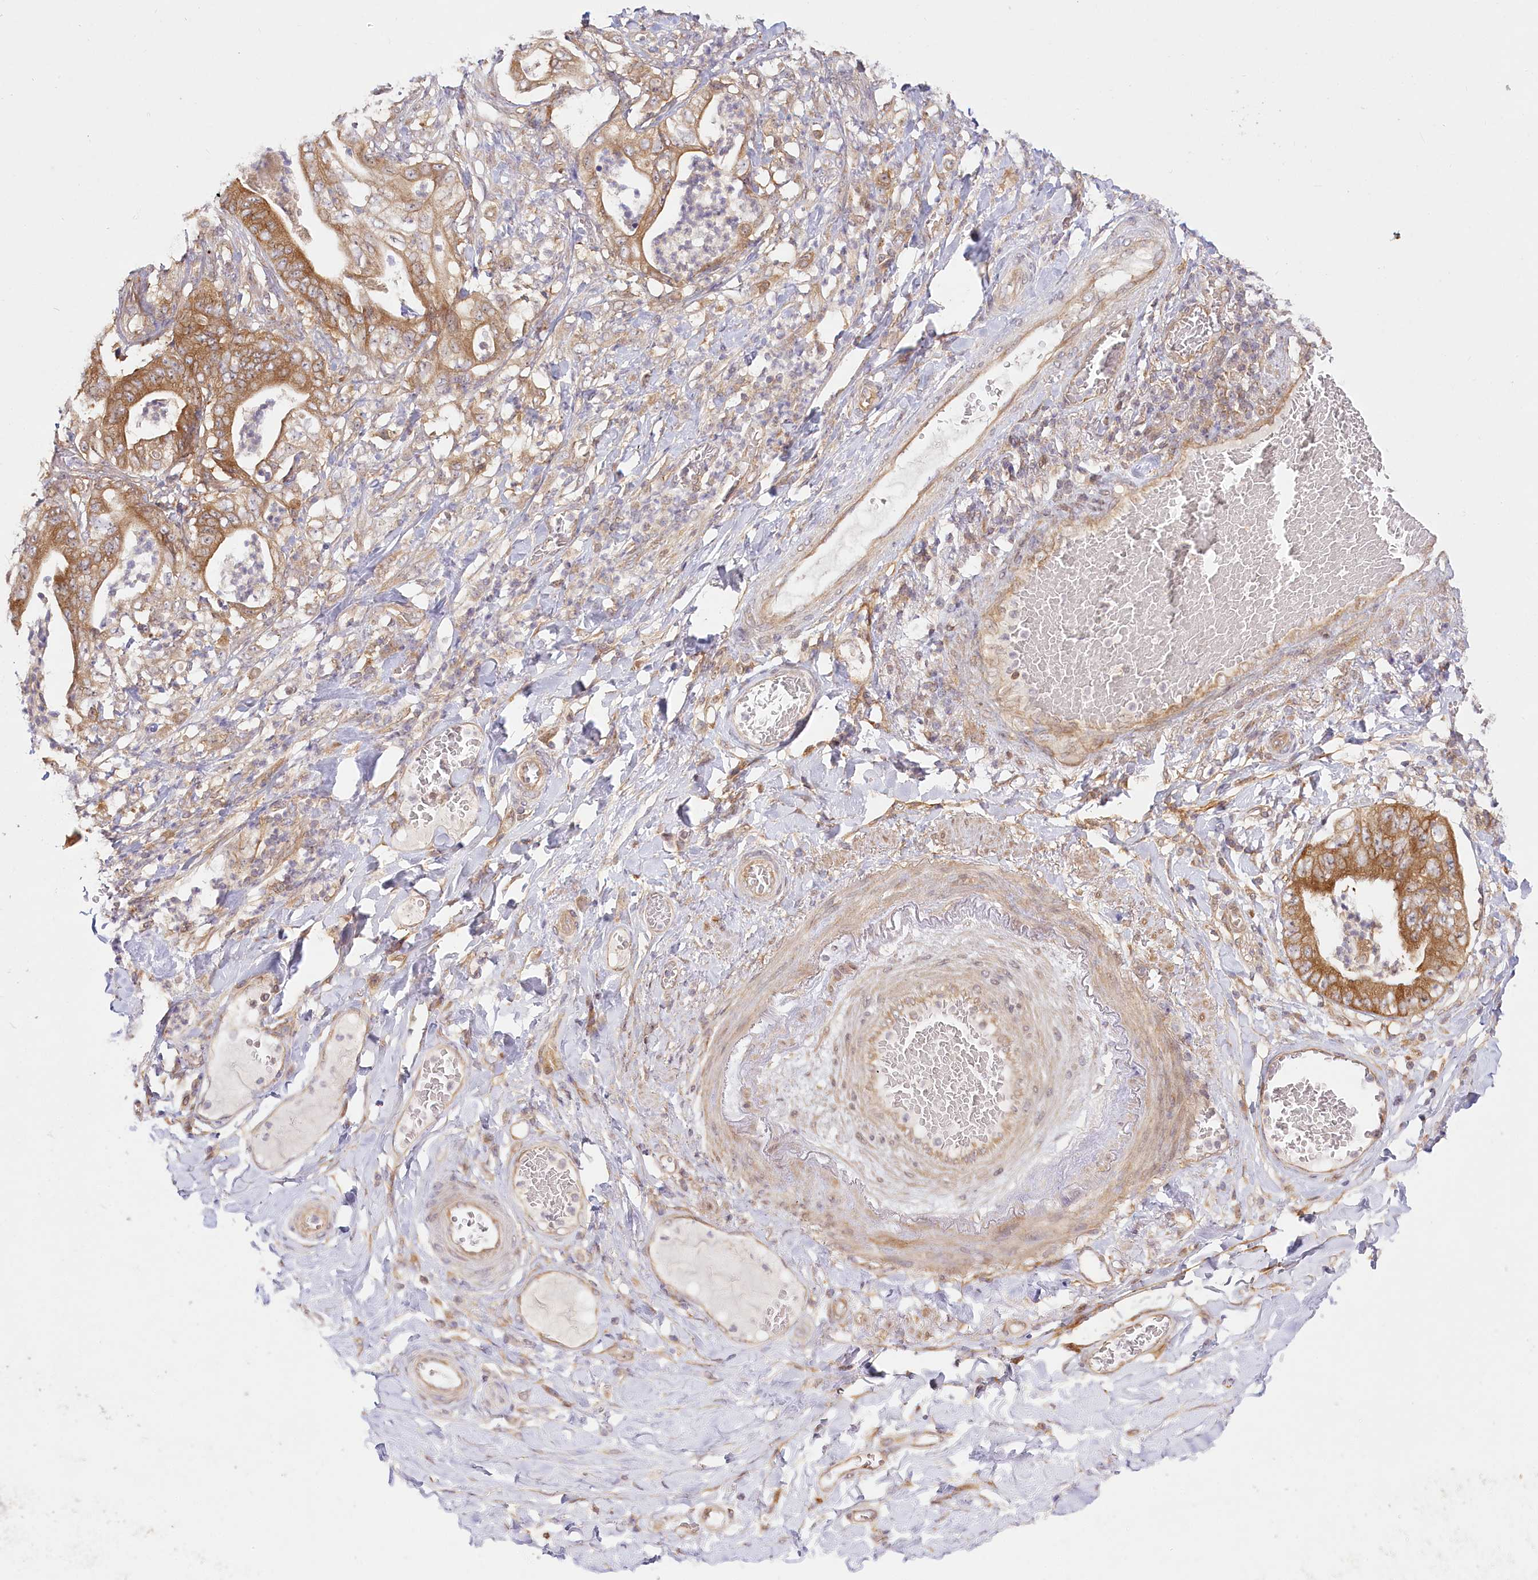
{"staining": {"intensity": "moderate", "quantity": ">75%", "location": "cytoplasmic/membranous"}, "tissue": "stomach cancer", "cell_type": "Tumor cells", "image_type": "cancer", "snomed": [{"axis": "morphology", "description": "Adenocarcinoma, NOS"}, {"axis": "topography", "description": "Stomach"}], "caption": "The histopathology image reveals staining of stomach adenocarcinoma, revealing moderate cytoplasmic/membranous protein staining (brown color) within tumor cells.", "gene": "INPP4B", "patient": {"sex": "female", "age": 73}}